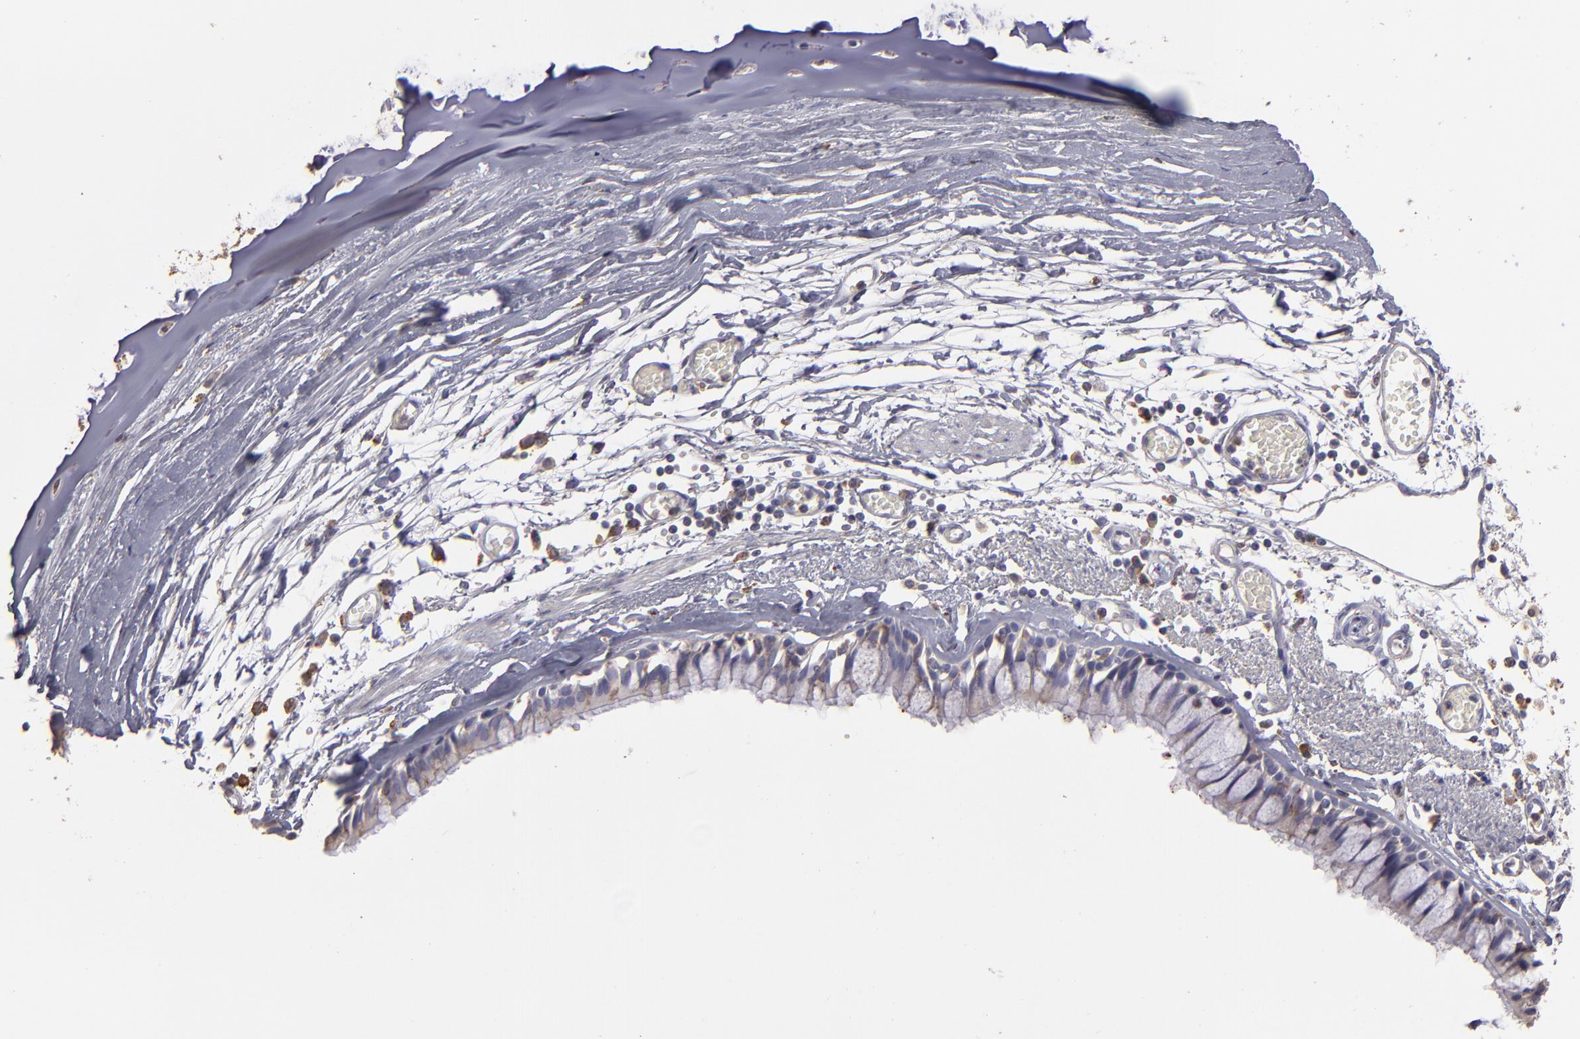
{"staining": {"intensity": "weak", "quantity": ">75%", "location": "cytoplasmic/membranous"}, "tissue": "bronchus", "cell_type": "Respiratory epithelial cells", "image_type": "normal", "snomed": [{"axis": "morphology", "description": "Normal tissue, NOS"}, {"axis": "topography", "description": "Bronchus"}, {"axis": "topography", "description": "Lung"}], "caption": "Protein staining of unremarkable bronchus shows weak cytoplasmic/membranous staining in approximately >75% of respiratory epithelial cells. Using DAB (3,3'-diaminobenzidine) (brown) and hematoxylin (blue) stains, captured at high magnification using brightfield microscopy.", "gene": "CALR", "patient": {"sex": "female", "age": 56}}